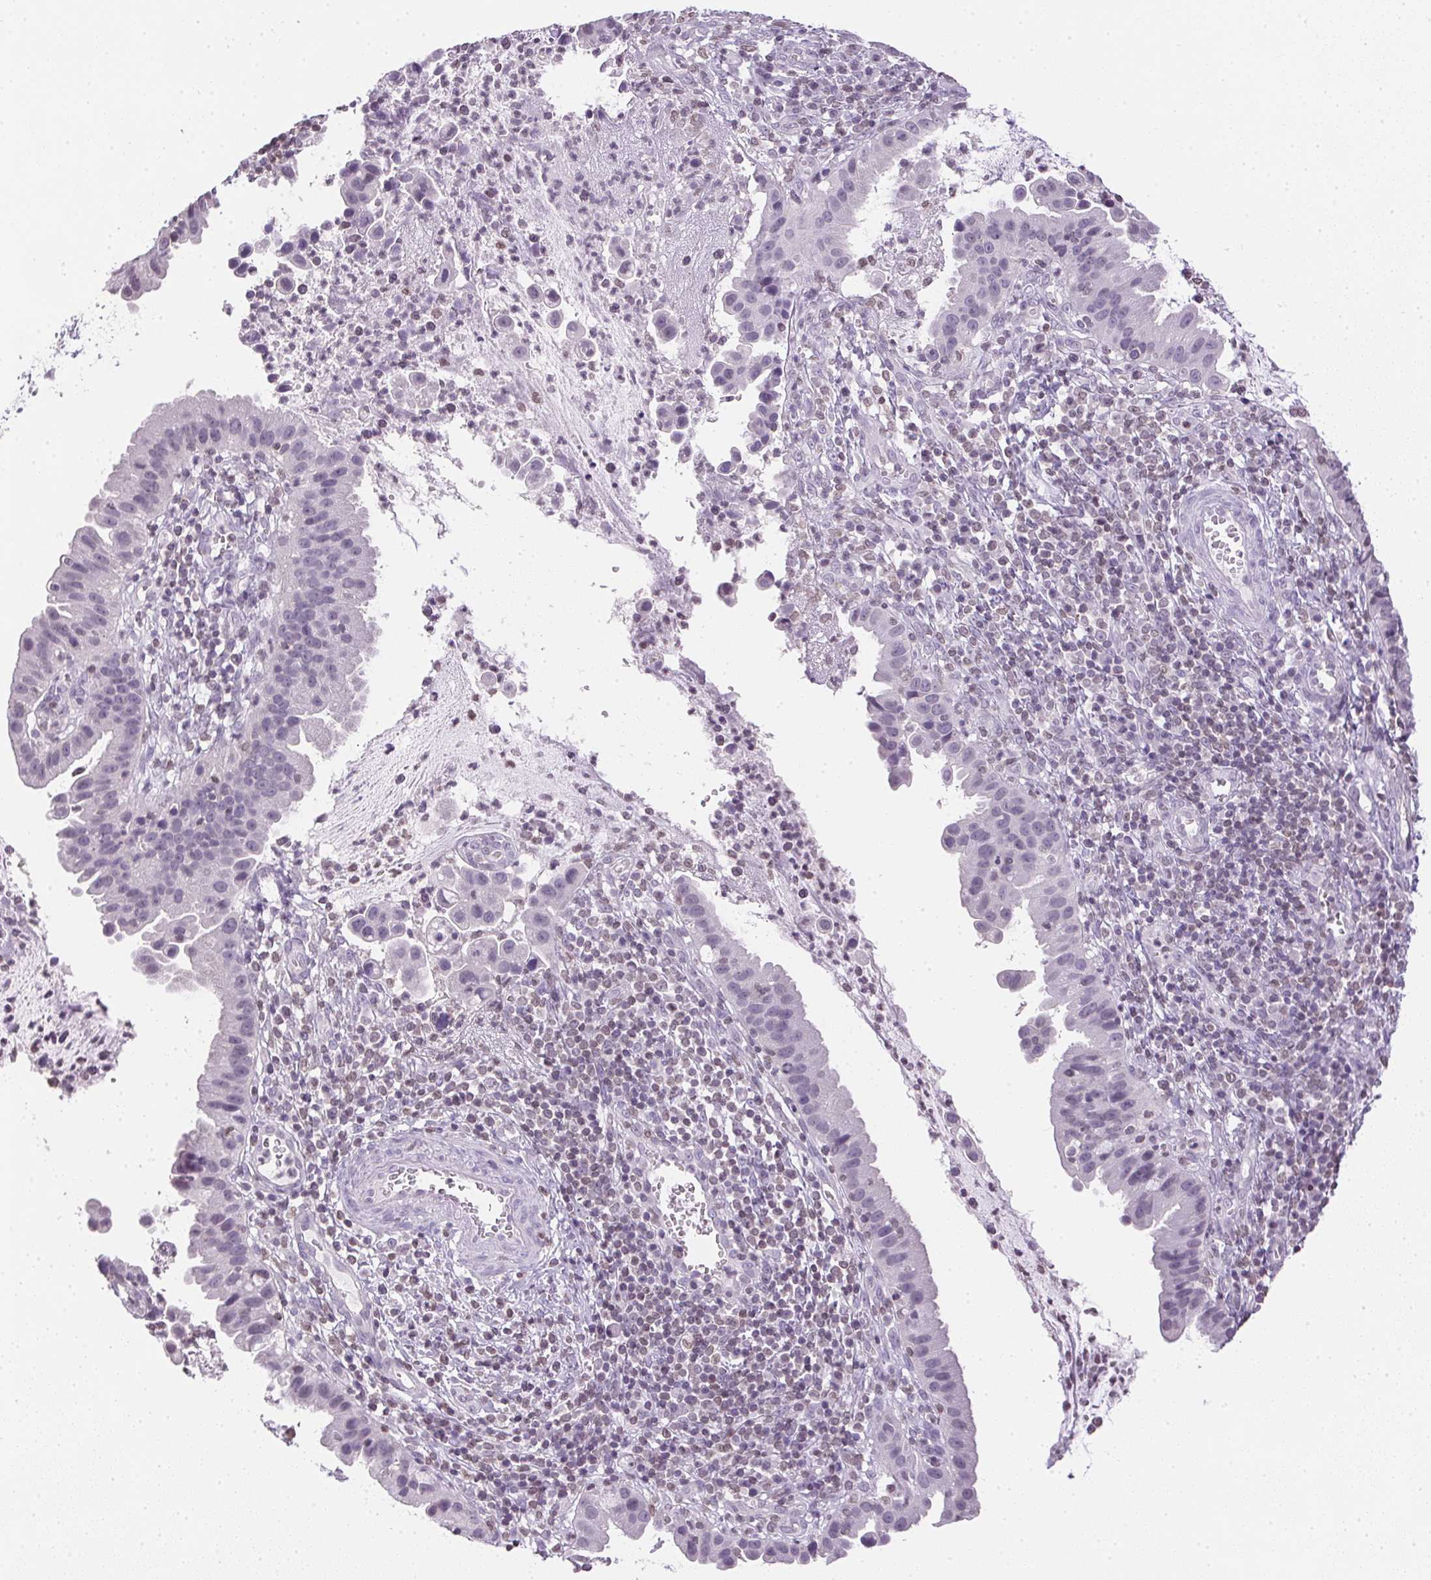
{"staining": {"intensity": "negative", "quantity": "none", "location": "none"}, "tissue": "cervical cancer", "cell_type": "Tumor cells", "image_type": "cancer", "snomed": [{"axis": "morphology", "description": "Adenocarcinoma, NOS"}, {"axis": "topography", "description": "Cervix"}], "caption": "Immunohistochemistry (IHC) of human cervical cancer (adenocarcinoma) reveals no expression in tumor cells.", "gene": "PRL", "patient": {"sex": "female", "age": 34}}